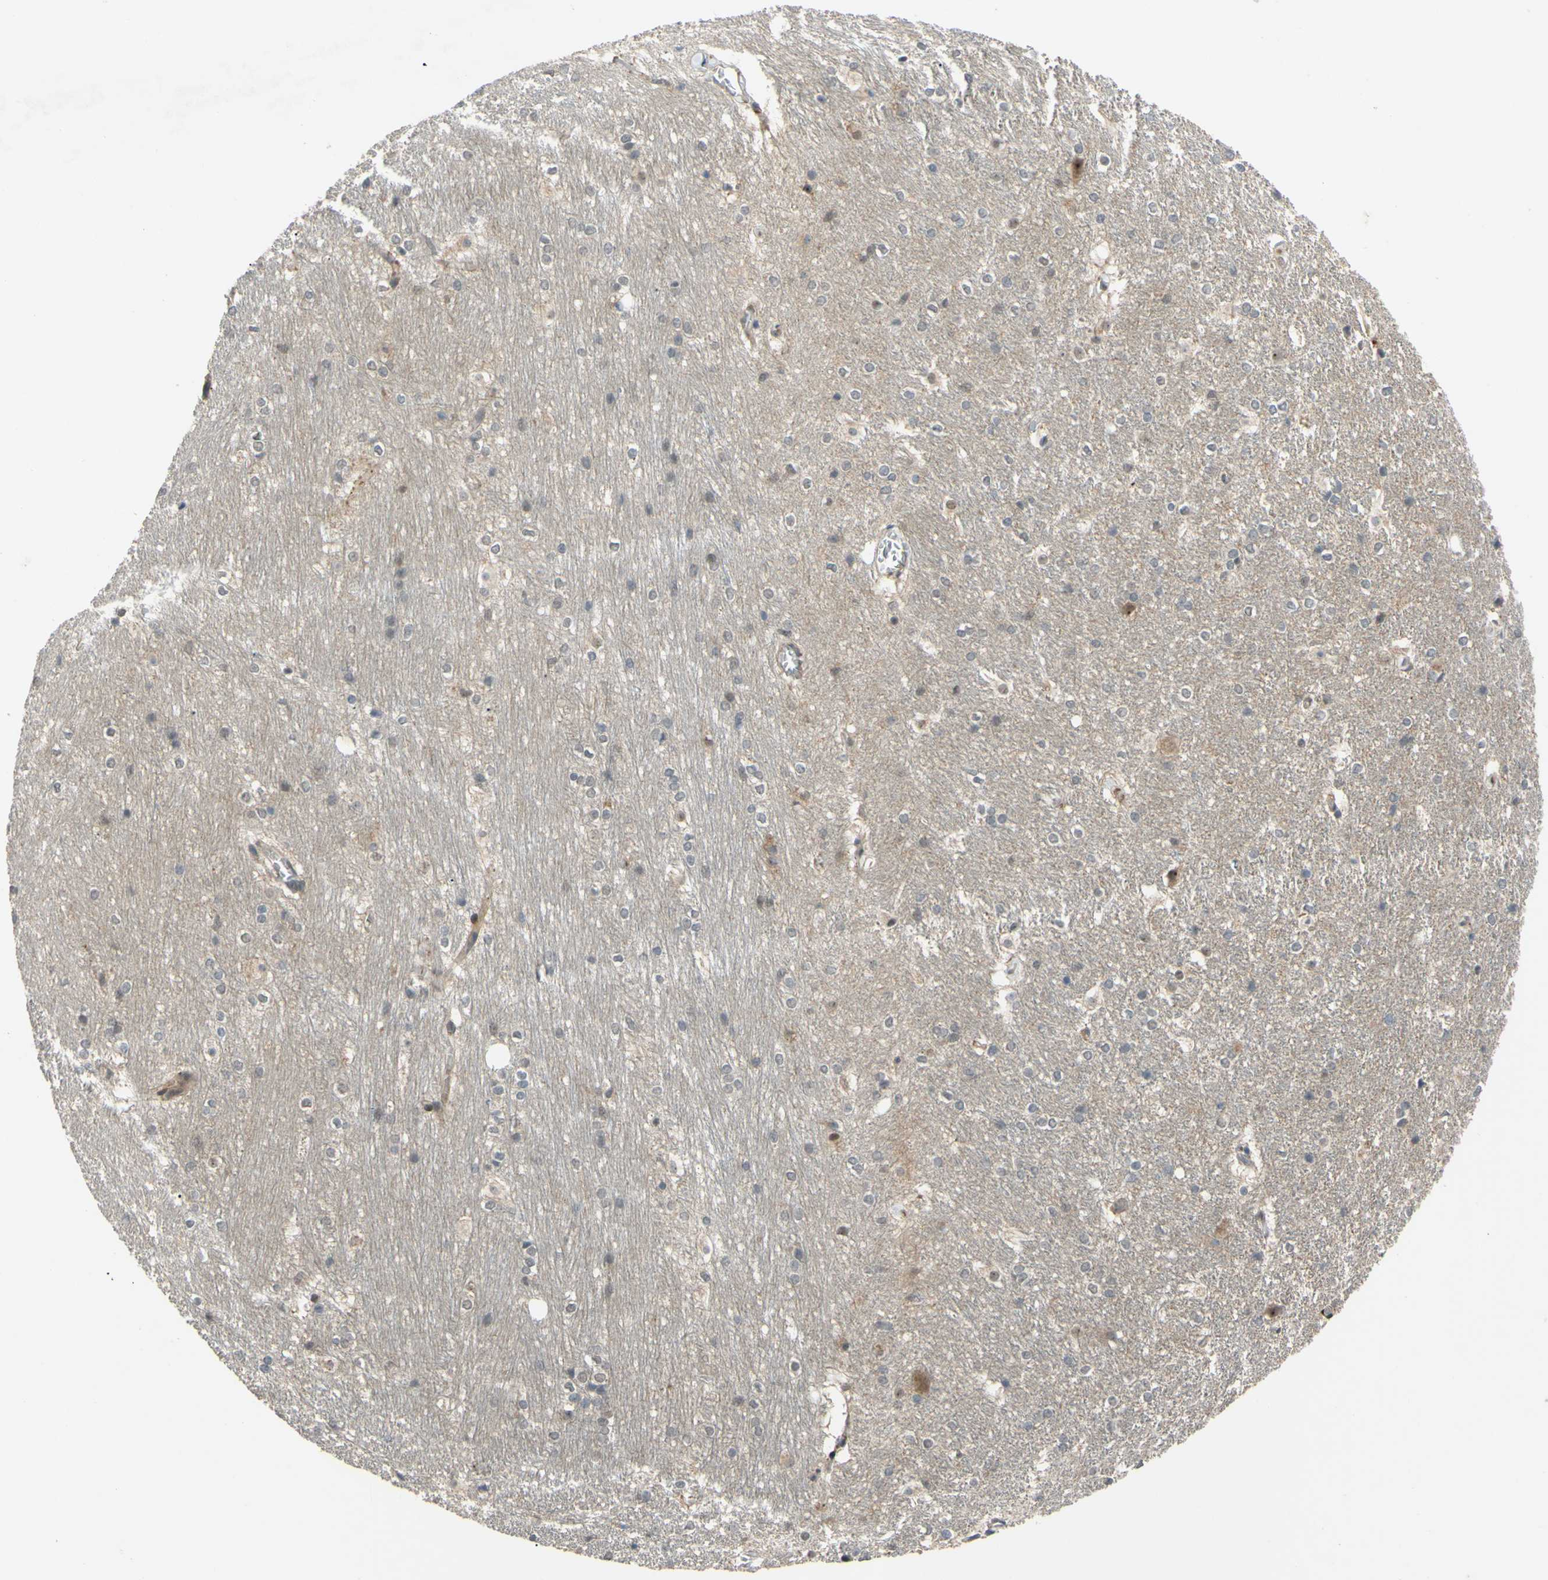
{"staining": {"intensity": "weak", "quantity": "<25%", "location": "cytoplasmic/membranous"}, "tissue": "hippocampus", "cell_type": "Glial cells", "image_type": "normal", "snomed": [{"axis": "morphology", "description": "Normal tissue, NOS"}, {"axis": "topography", "description": "Hippocampus"}], "caption": "The immunohistochemistry (IHC) image has no significant expression in glial cells of hippocampus.", "gene": "ALK", "patient": {"sex": "female", "age": 19}}